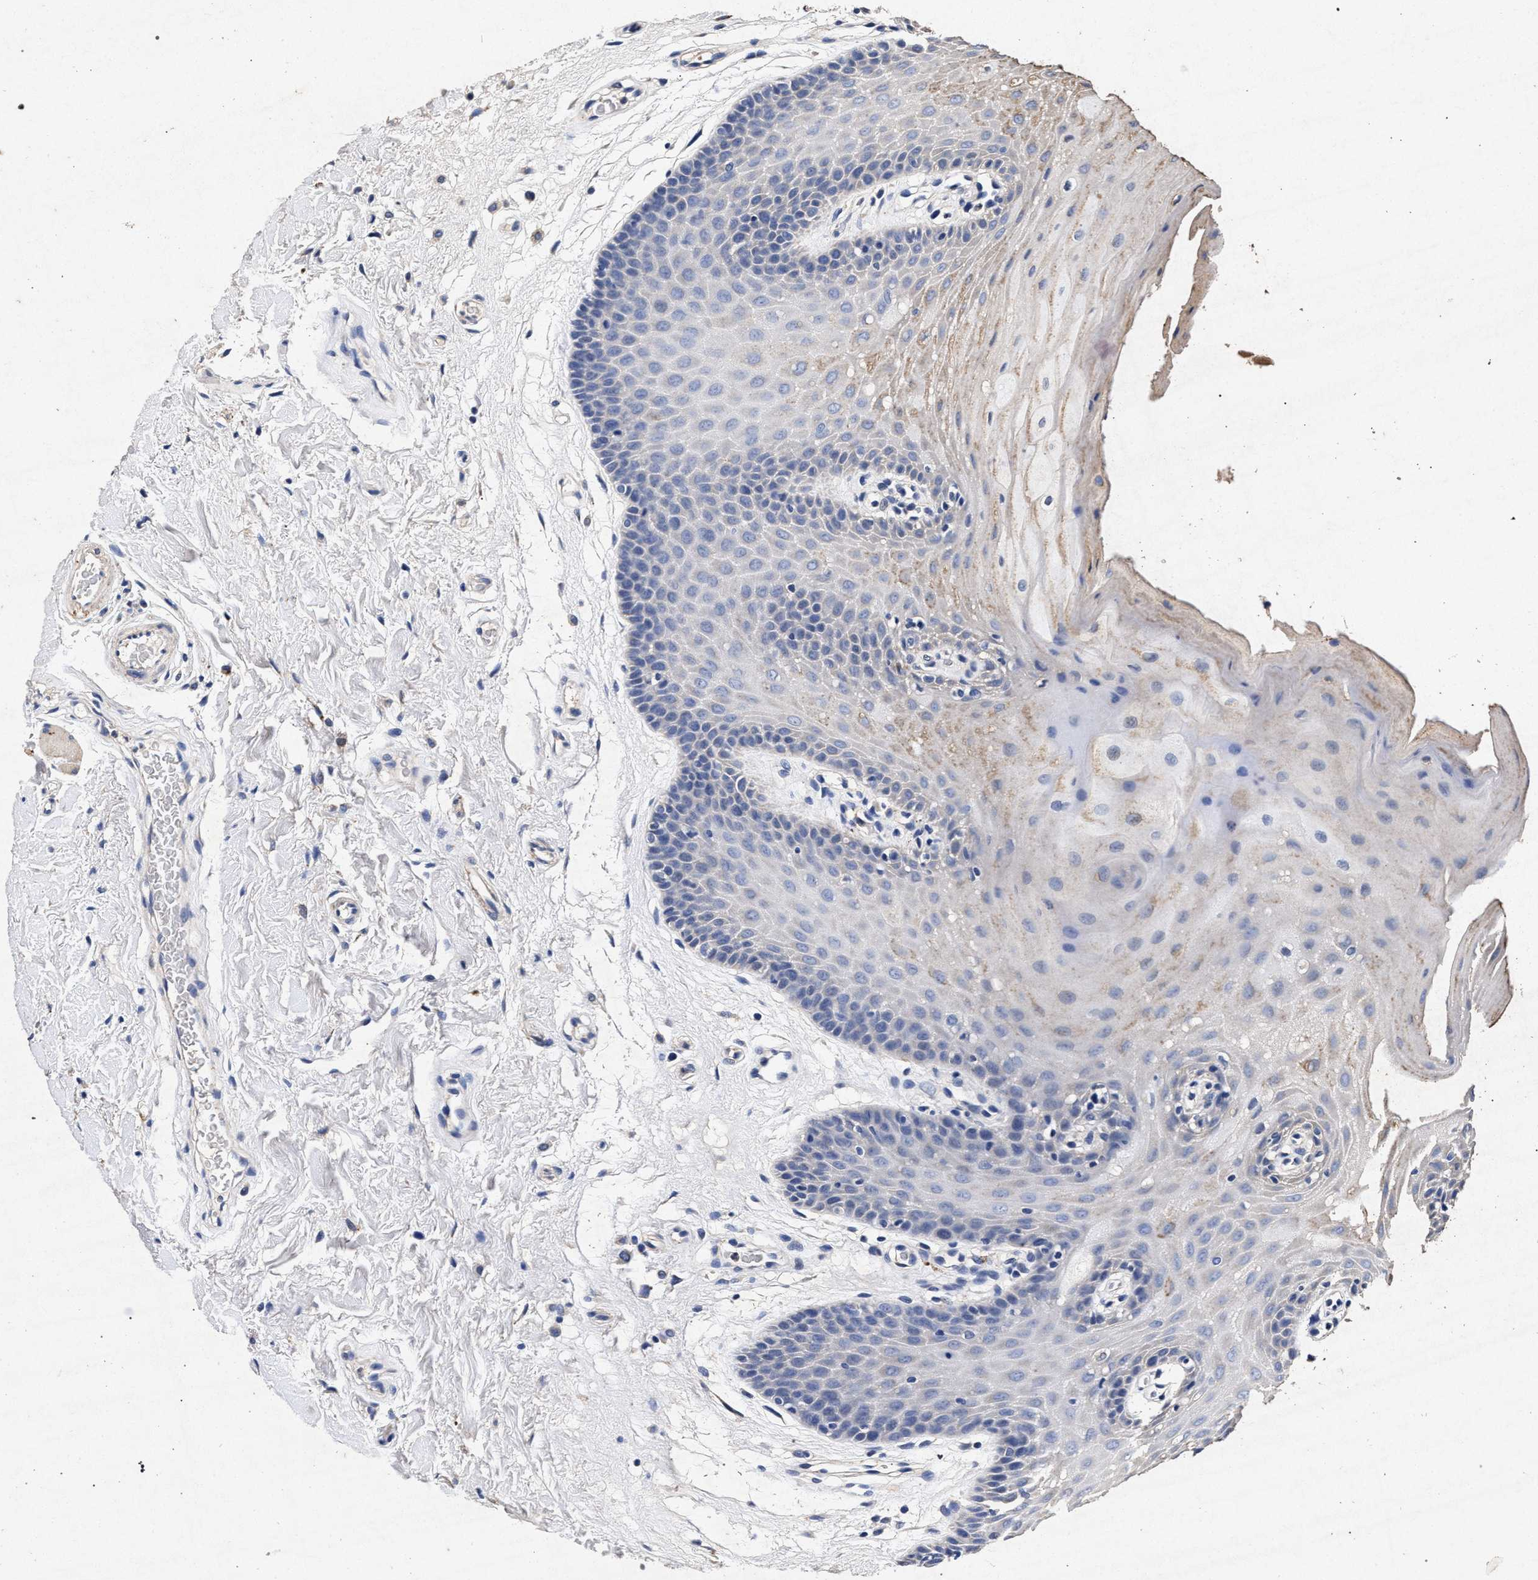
{"staining": {"intensity": "weak", "quantity": "<25%", "location": "cytoplasmic/membranous"}, "tissue": "oral mucosa", "cell_type": "Squamous epithelial cells", "image_type": "normal", "snomed": [{"axis": "morphology", "description": "Normal tissue, NOS"}, {"axis": "morphology", "description": "Squamous cell carcinoma, NOS"}, {"axis": "topography", "description": "Oral tissue"}, {"axis": "topography", "description": "Head-Neck"}], "caption": "DAB (3,3'-diaminobenzidine) immunohistochemical staining of normal human oral mucosa displays no significant positivity in squamous epithelial cells.", "gene": "ATP1A2", "patient": {"sex": "male", "age": 71}}